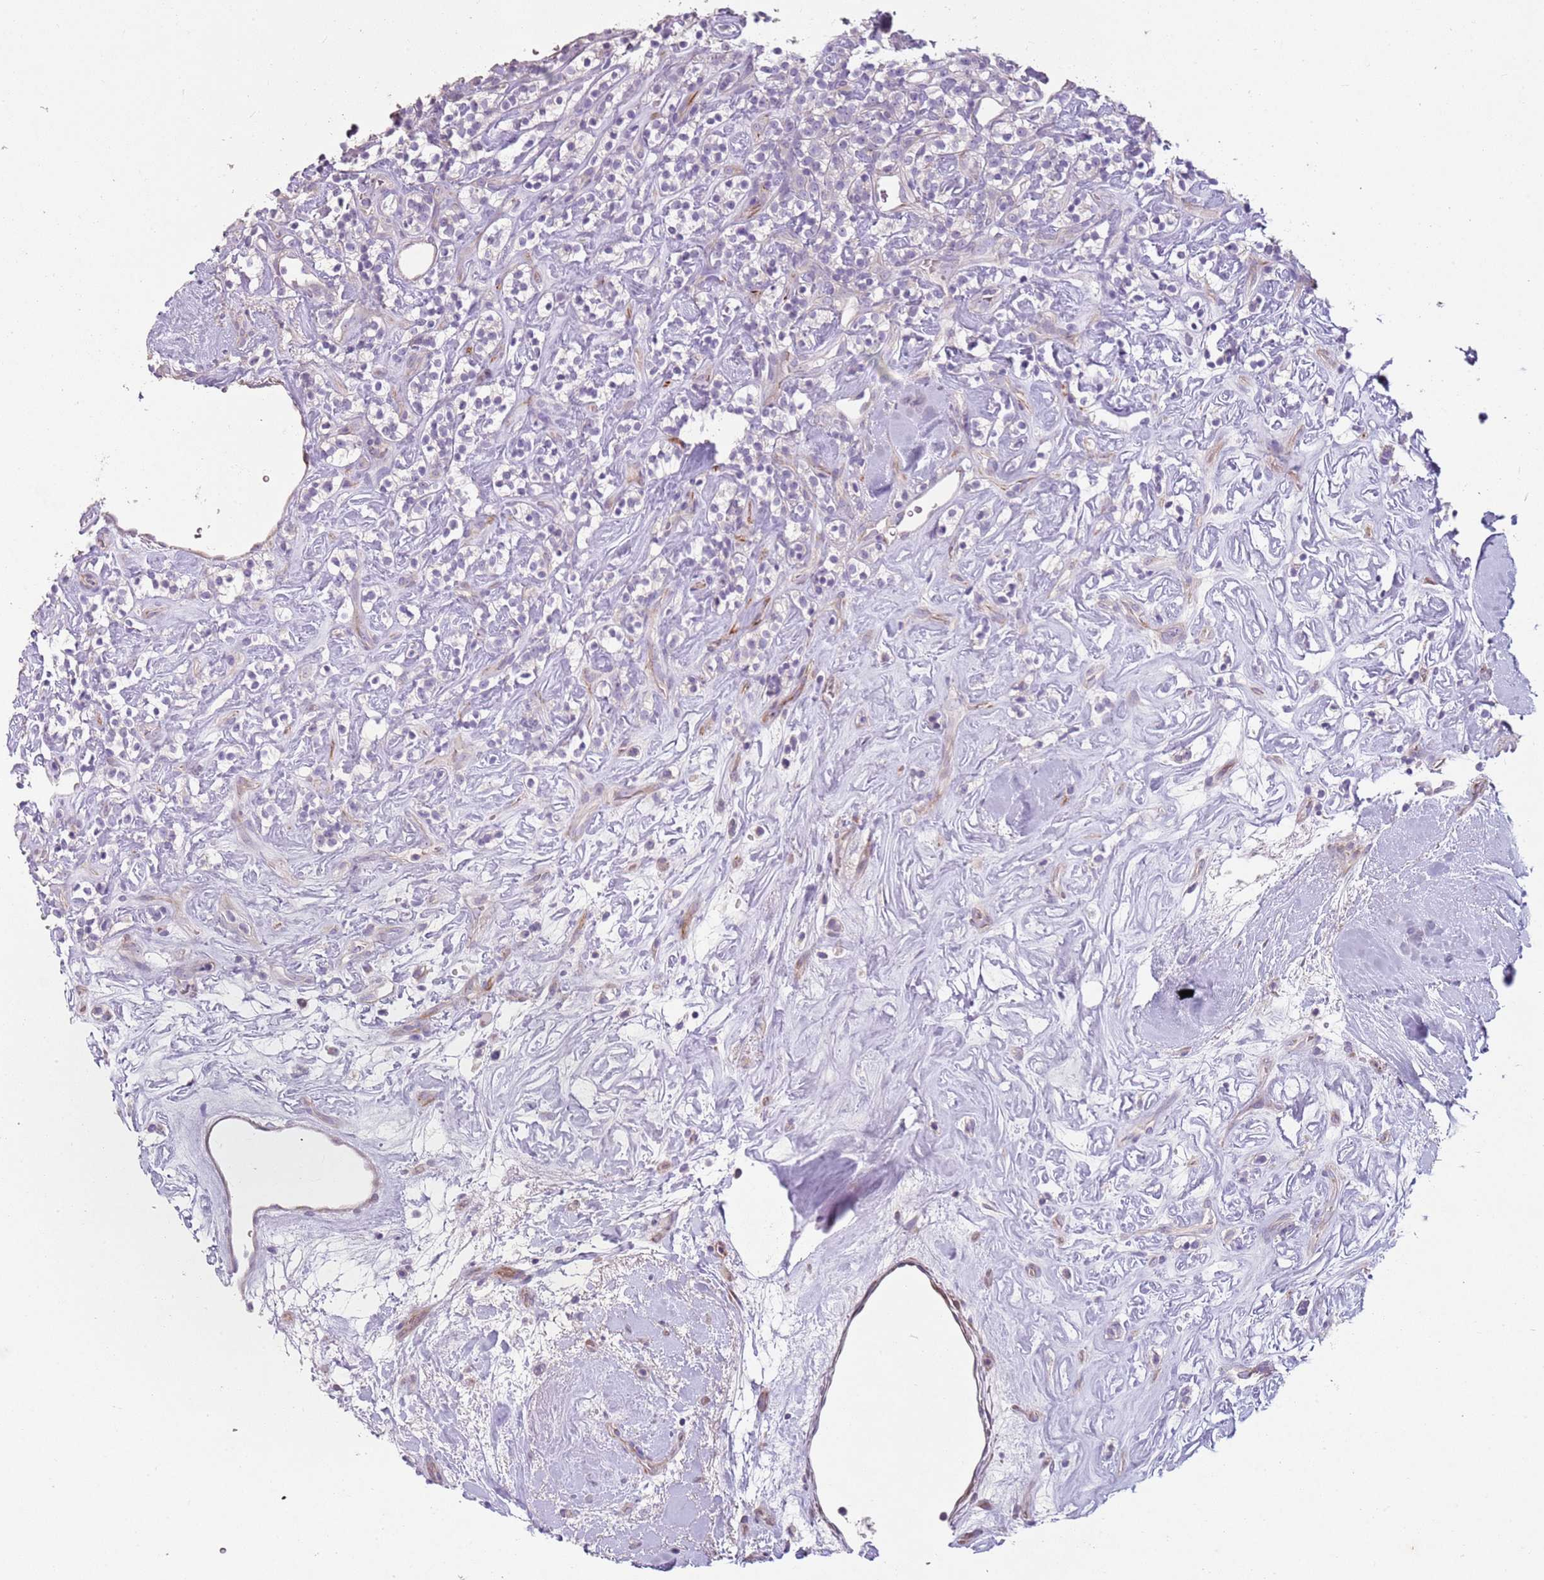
{"staining": {"intensity": "negative", "quantity": "none", "location": "none"}, "tissue": "renal cancer", "cell_type": "Tumor cells", "image_type": "cancer", "snomed": [{"axis": "morphology", "description": "Adenocarcinoma, NOS"}, {"axis": "topography", "description": "Kidney"}], "caption": "This is an IHC histopathology image of human adenocarcinoma (renal). There is no staining in tumor cells.", "gene": "ZNF583", "patient": {"sex": "male", "age": 77}}